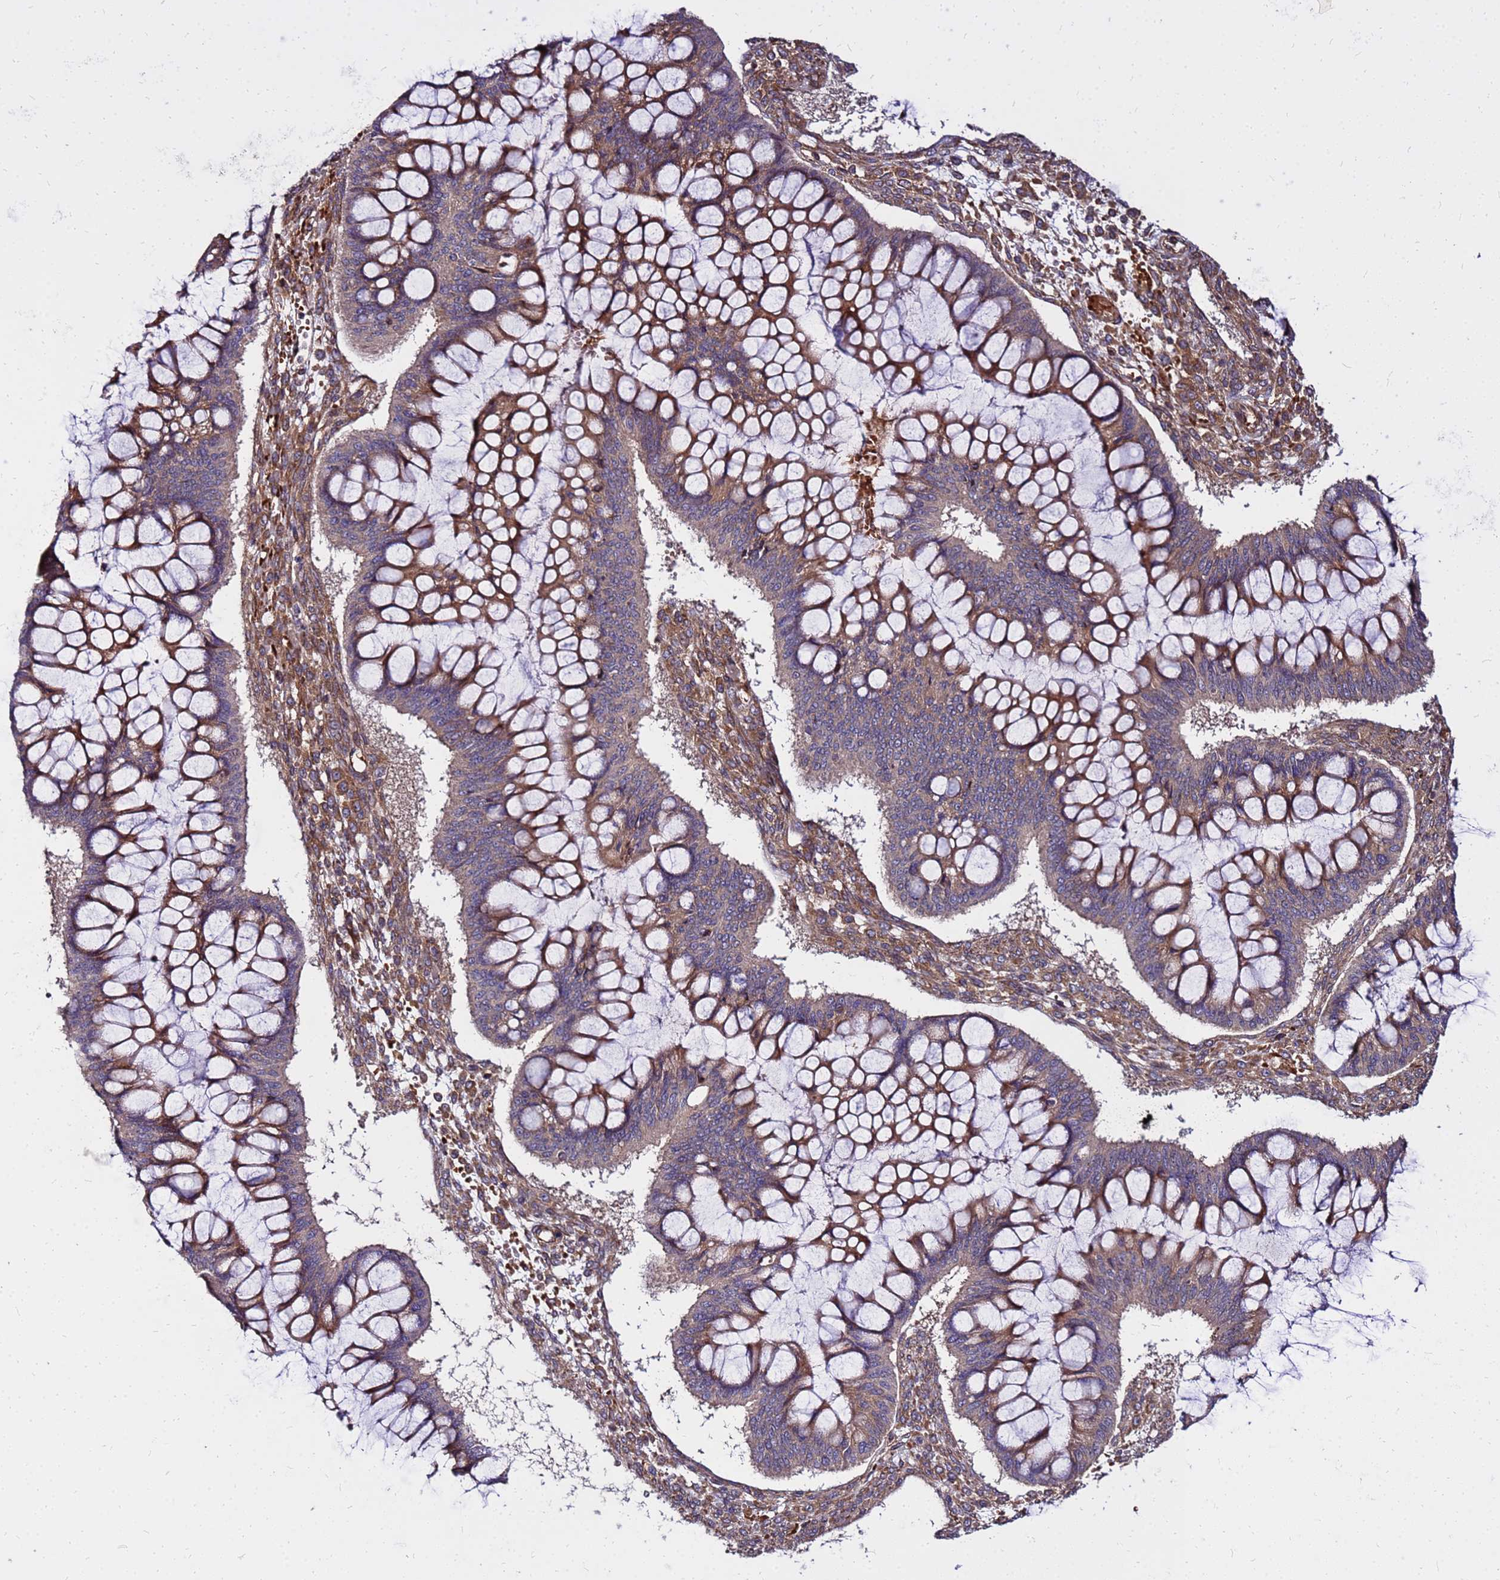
{"staining": {"intensity": "moderate", "quantity": ">75%", "location": "cytoplasmic/membranous"}, "tissue": "ovarian cancer", "cell_type": "Tumor cells", "image_type": "cancer", "snomed": [{"axis": "morphology", "description": "Cystadenocarcinoma, mucinous, NOS"}, {"axis": "topography", "description": "Ovary"}], "caption": "Immunohistochemical staining of human ovarian cancer (mucinous cystadenocarcinoma) displays medium levels of moderate cytoplasmic/membranous protein expression in approximately >75% of tumor cells. The staining was performed using DAB to visualize the protein expression in brown, while the nuclei were stained in blue with hematoxylin (Magnification: 20x).", "gene": "WWC2", "patient": {"sex": "female", "age": 73}}